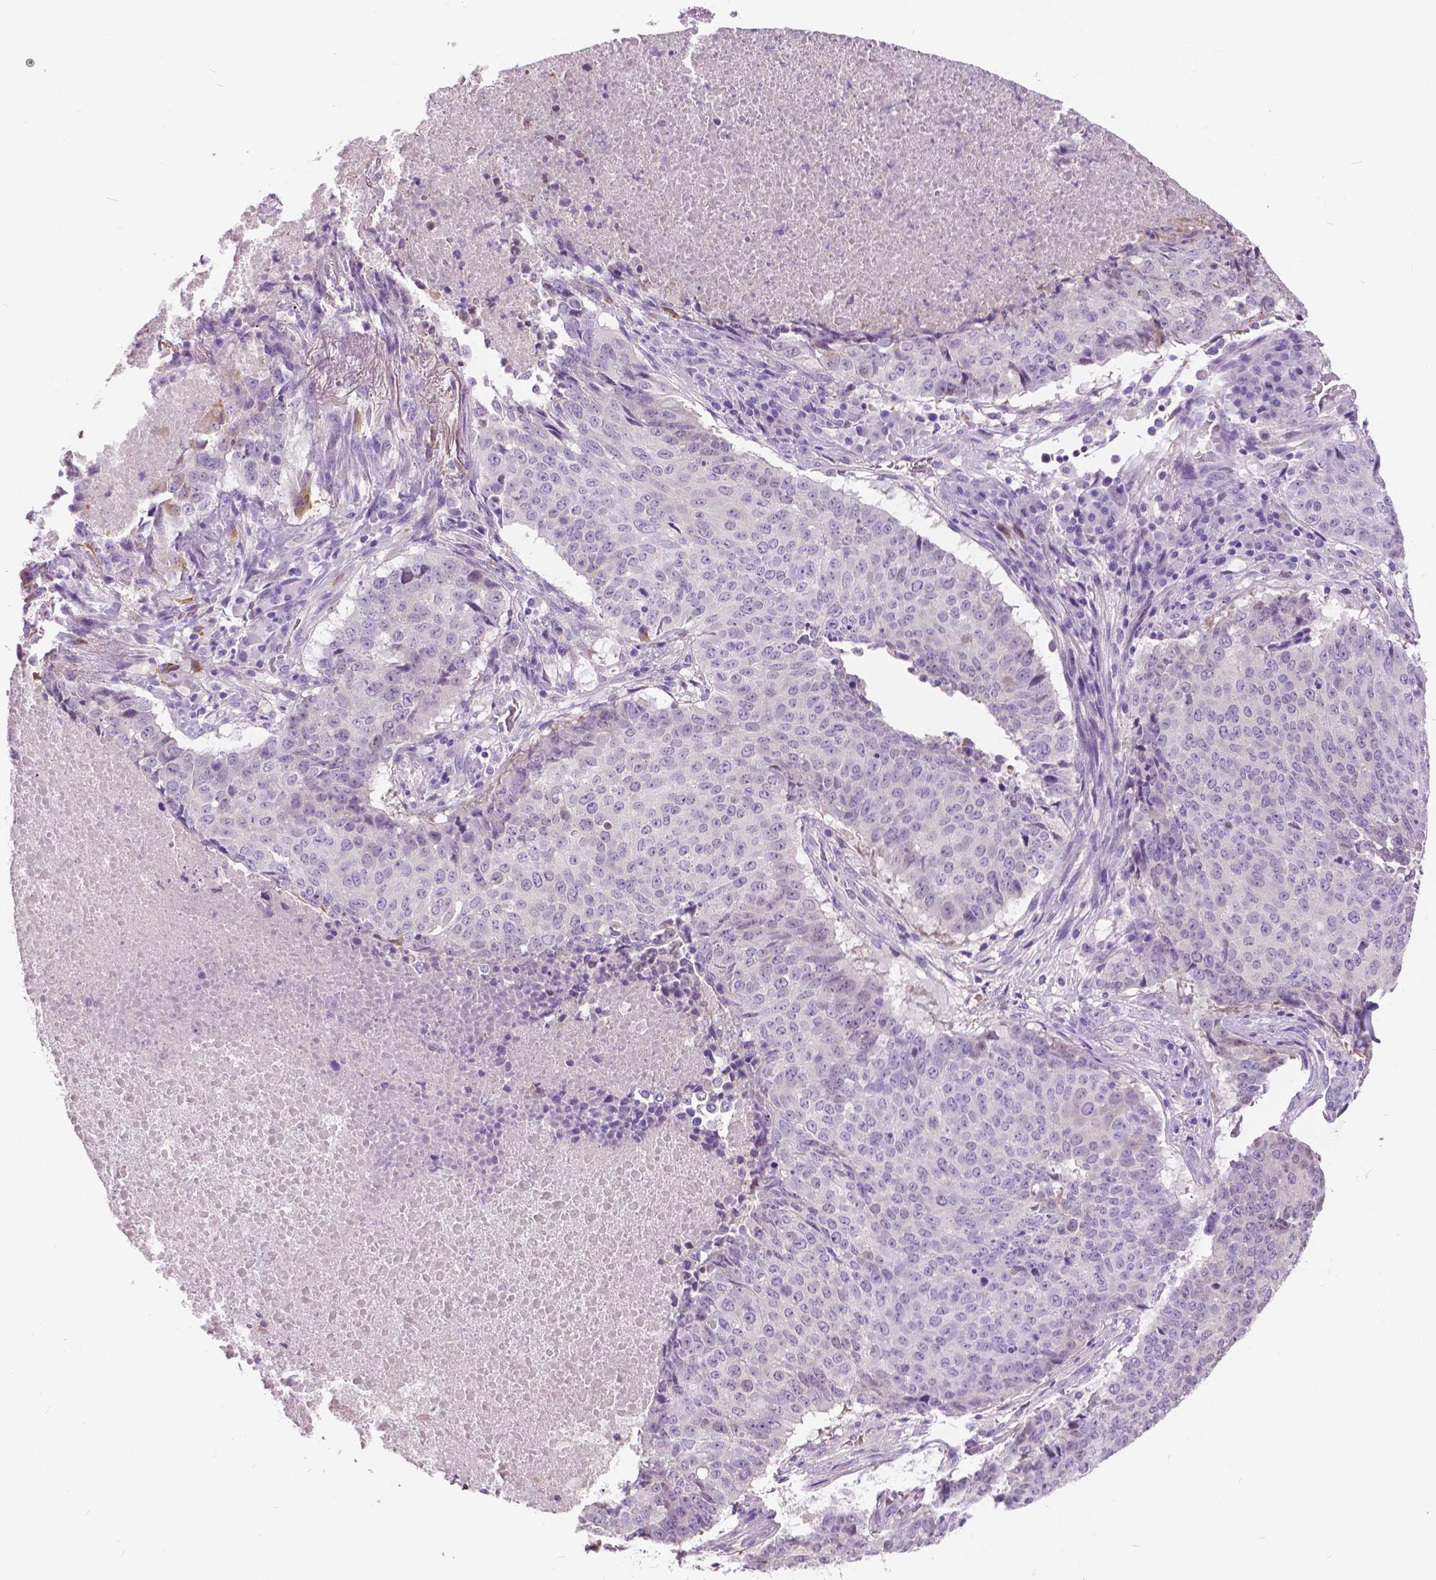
{"staining": {"intensity": "negative", "quantity": "none", "location": "none"}, "tissue": "lung cancer", "cell_type": "Tumor cells", "image_type": "cancer", "snomed": [{"axis": "morphology", "description": "Normal tissue, NOS"}, {"axis": "morphology", "description": "Squamous cell carcinoma, NOS"}, {"axis": "topography", "description": "Bronchus"}, {"axis": "topography", "description": "Lung"}], "caption": "IHC image of human lung cancer stained for a protein (brown), which demonstrates no expression in tumor cells.", "gene": "TP53TG5", "patient": {"sex": "male", "age": 64}}